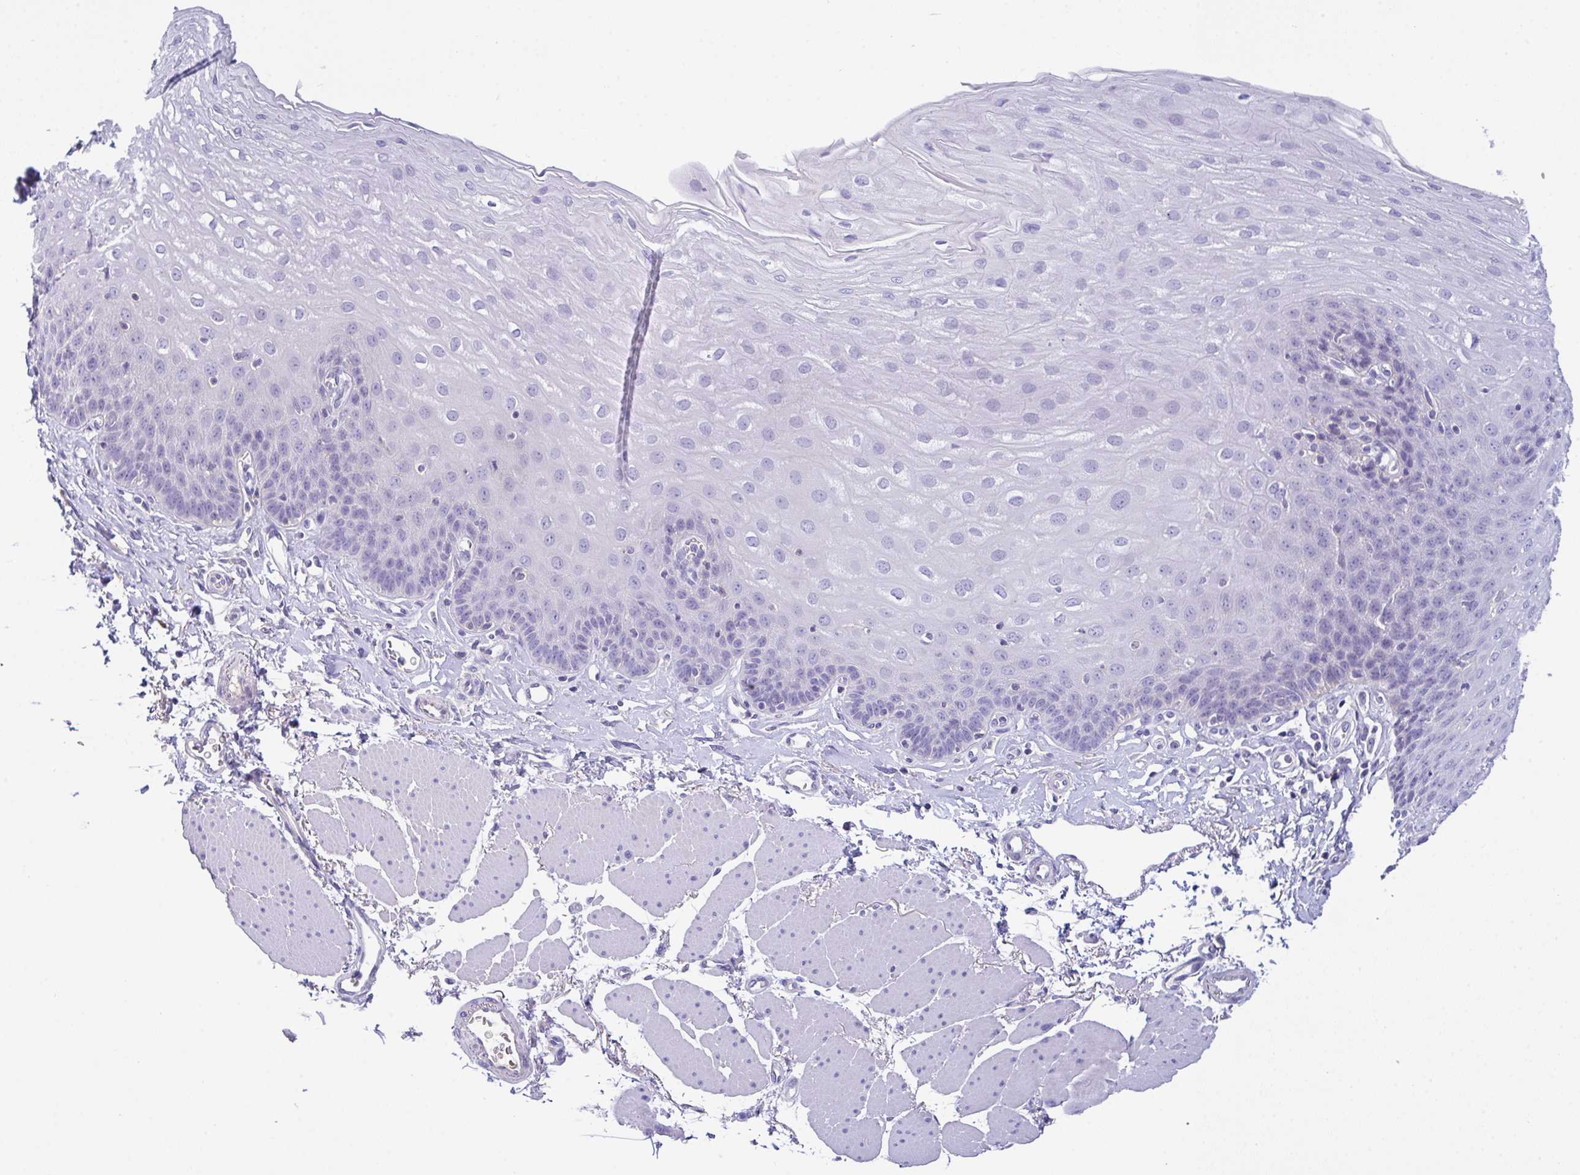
{"staining": {"intensity": "negative", "quantity": "none", "location": "none"}, "tissue": "esophagus", "cell_type": "Squamous epithelial cells", "image_type": "normal", "snomed": [{"axis": "morphology", "description": "Normal tissue, NOS"}, {"axis": "topography", "description": "Esophagus"}], "caption": "A high-resolution image shows immunohistochemistry (IHC) staining of benign esophagus, which shows no significant staining in squamous epithelial cells.", "gene": "CA10", "patient": {"sex": "female", "age": 81}}